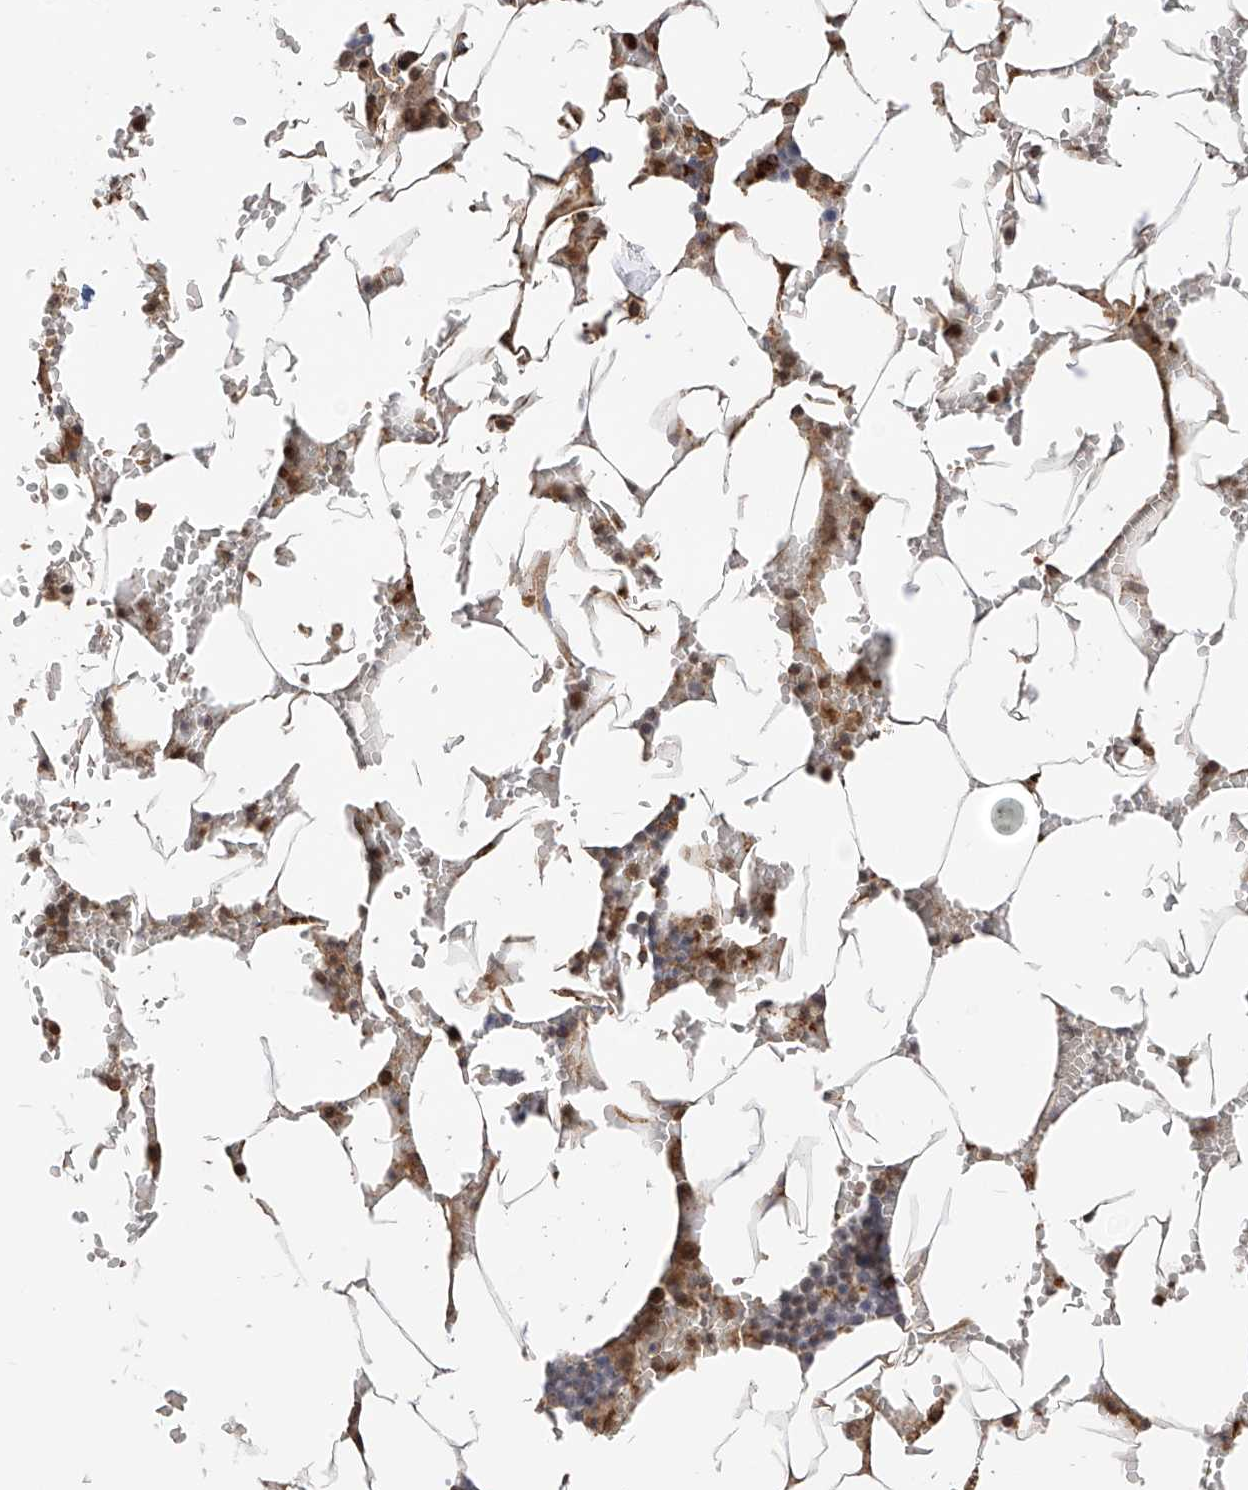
{"staining": {"intensity": "strong", "quantity": "<25%", "location": "cytoplasmic/membranous"}, "tissue": "bone marrow", "cell_type": "Hematopoietic cells", "image_type": "normal", "snomed": [{"axis": "morphology", "description": "Normal tissue, NOS"}, {"axis": "topography", "description": "Bone marrow"}], "caption": "A high-resolution histopathology image shows IHC staining of unremarkable bone marrow, which displays strong cytoplasmic/membranous positivity in about <25% of hematopoietic cells. The staining is performed using DAB brown chromogen to label protein expression. The nuclei are counter-stained blue using hematoxylin.", "gene": "ATAD2B", "patient": {"sex": "male", "age": 70}}